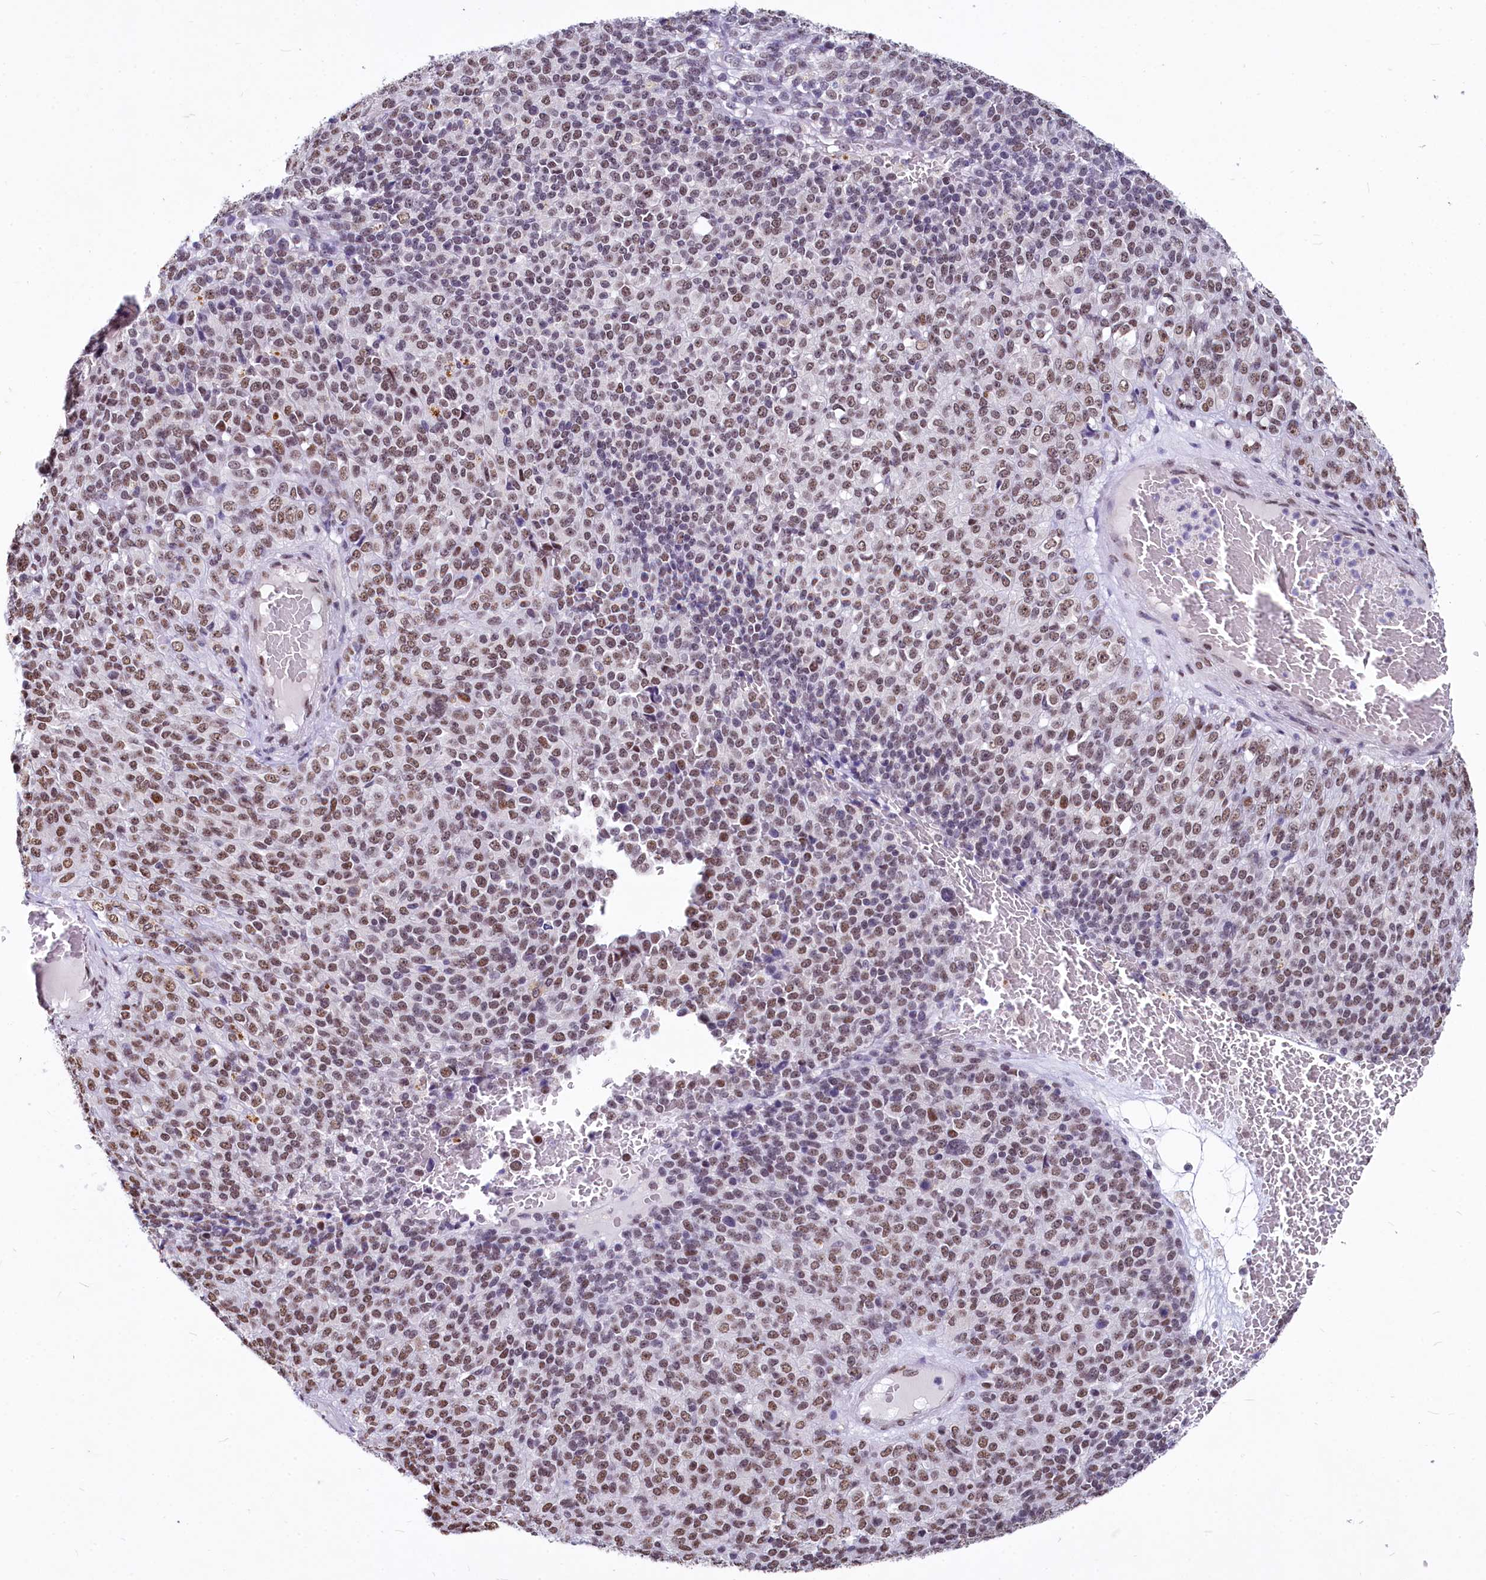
{"staining": {"intensity": "moderate", "quantity": ">75%", "location": "nuclear"}, "tissue": "melanoma", "cell_type": "Tumor cells", "image_type": "cancer", "snomed": [{"axis": "morphology", "description": "Malignant melanoma, Metastatic site"}, {"axis": "topography", "description": "Brain"}], "caption": "IHC photomicrograph of neoplastic tissue: human melanoma stained using immunohistochemistry demonstrates medium levels of moderate protein expression localized specifically in the nuclear of tumor cells, appearing as a nuclear brown color.", "gene": "PARPBP", "patient": {"sex": "female", "age": 56}}